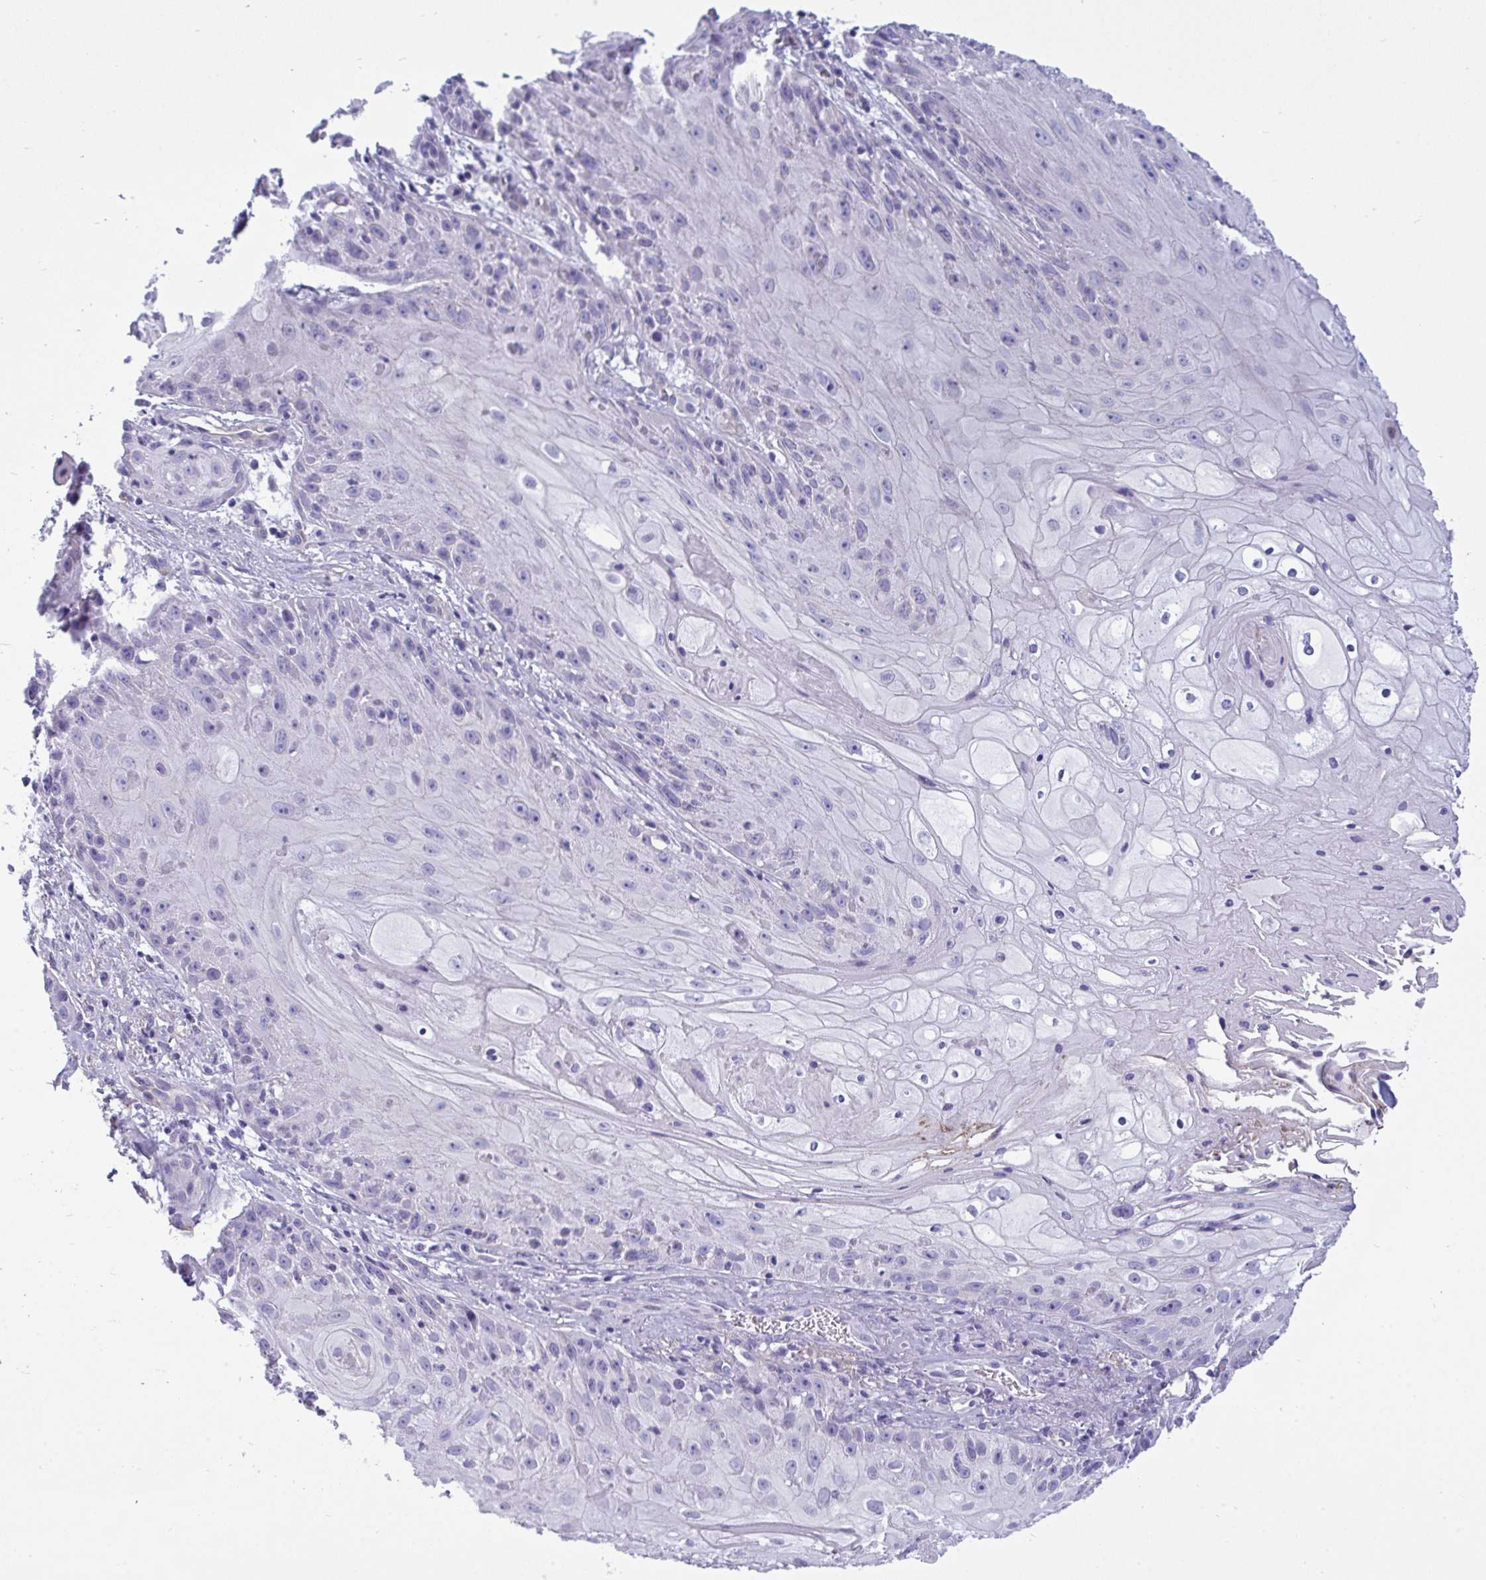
{"staining": {"intensity": "negative", "quantity": "none", "location": "none"}, "tissue": "skin cancer", "cell_type": "Tumor cells", "image_type": "cancer", "snomed": [{"axis": "morphology", "description": "Squamous cell carcinoma, NOS"}, {"axis": "topography", "description": "Skin"}, {"axis": "topography", "description": "Vulva"}], "caption": "Immunohistochemistry (IHC) photomicrograph of skin cancer stained for a protein (brown), which reveals no expression in tumor cells.", "gene": "MYH10", "patient": {"sex": "female", "age": 76}}